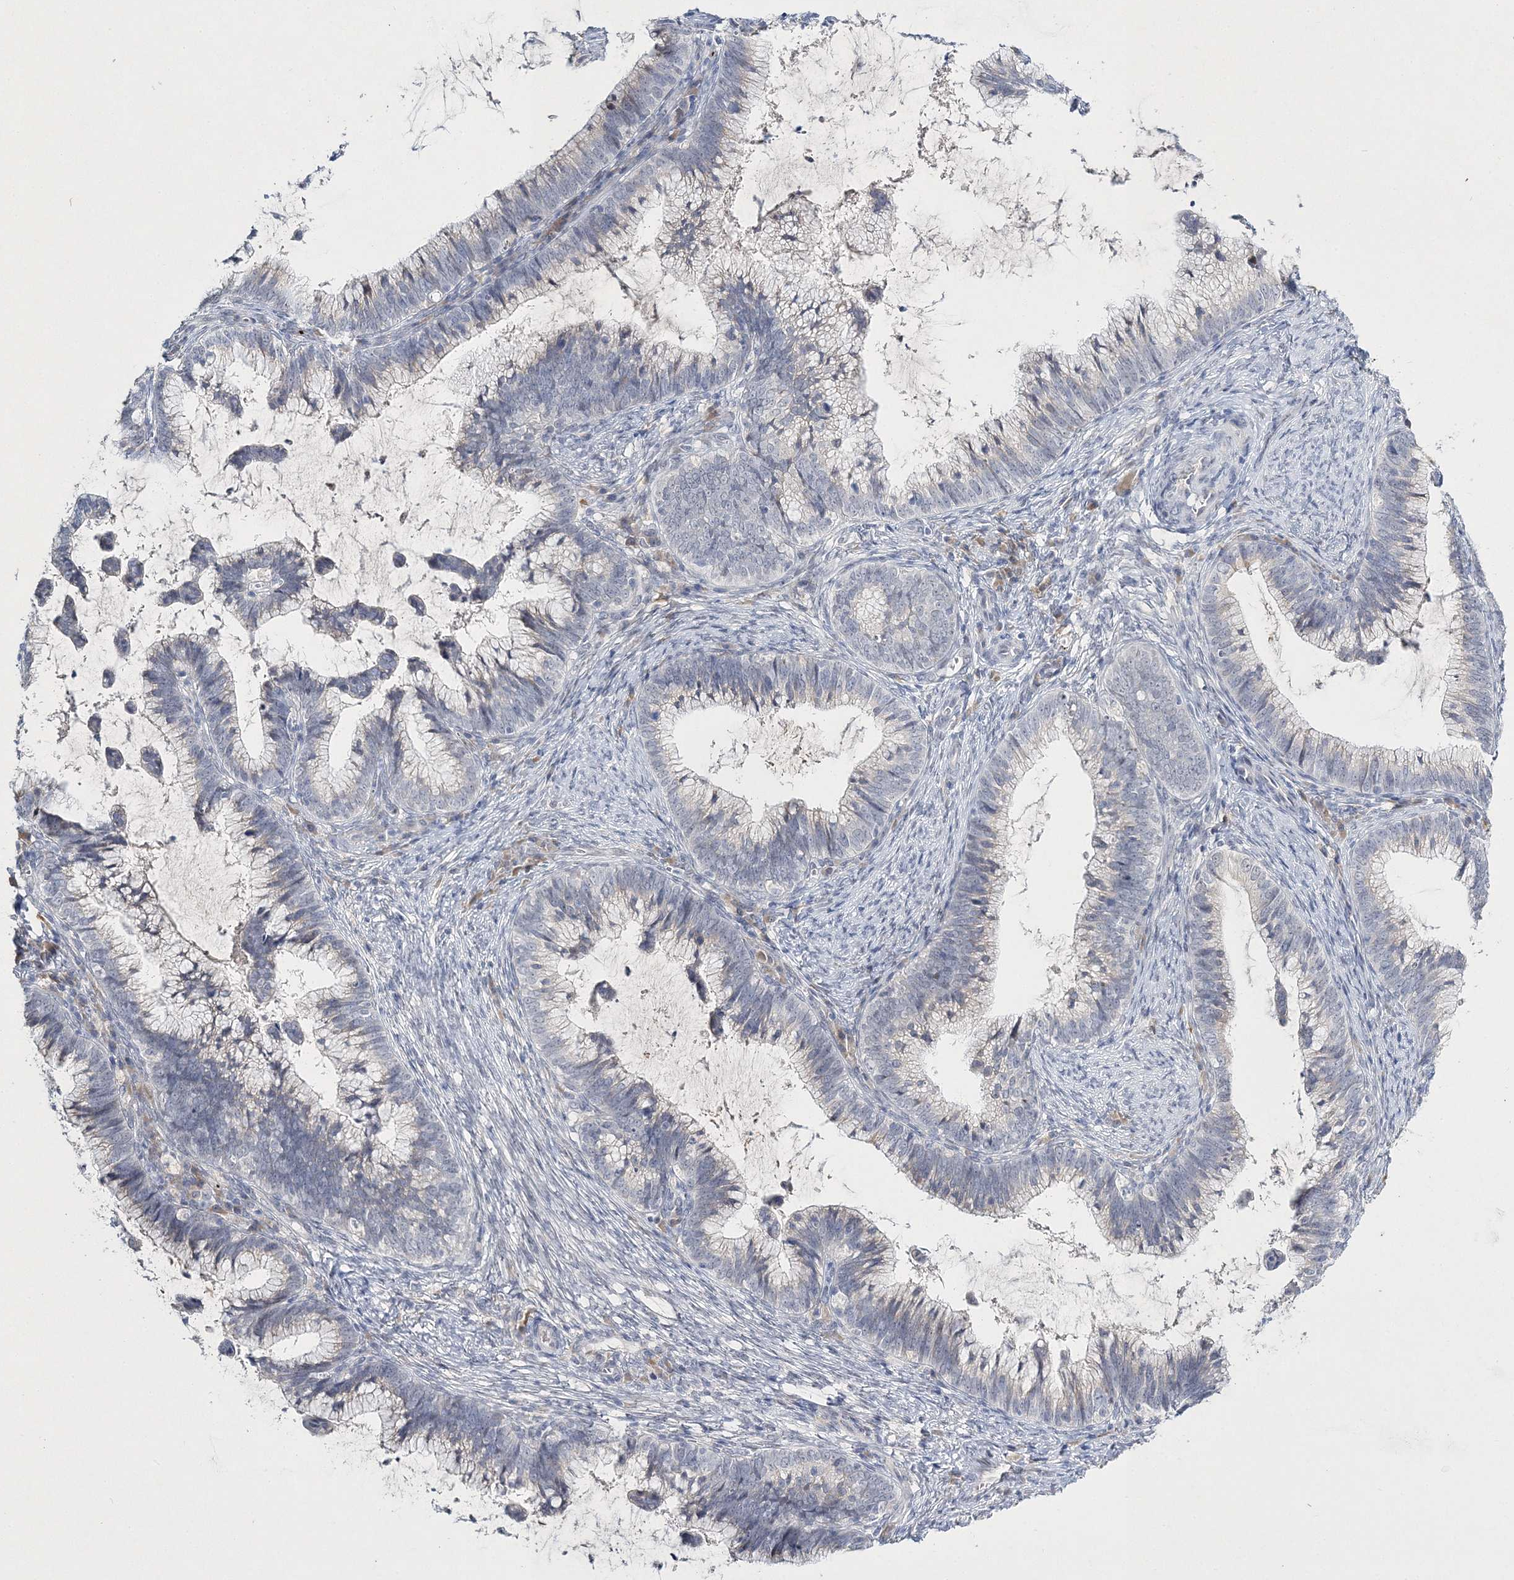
{"staining": {"intensity": "negative", "quantity": "none", "location": "none"}, "tissue": "cervical cancer", "cell_type": "Tumor cells", "image_type": "cancer", "snomed": [{"axis": "morphology", "description": "Adenocarcinoma, NOS"}, {"axis": "topography", "description": "Cervix"}], "caption": "IHC histopathology image of cervical cancer (adenocarcinoma) stained for a protein (brown), which exhibits no positivity in tumor cells. (DAB (3,3'-diaminobenzidine) immunohistochemistry with hematoxylin counter stain).", "gene": "MYOZ2", "patient": {"sex": "female", "age": 36}}